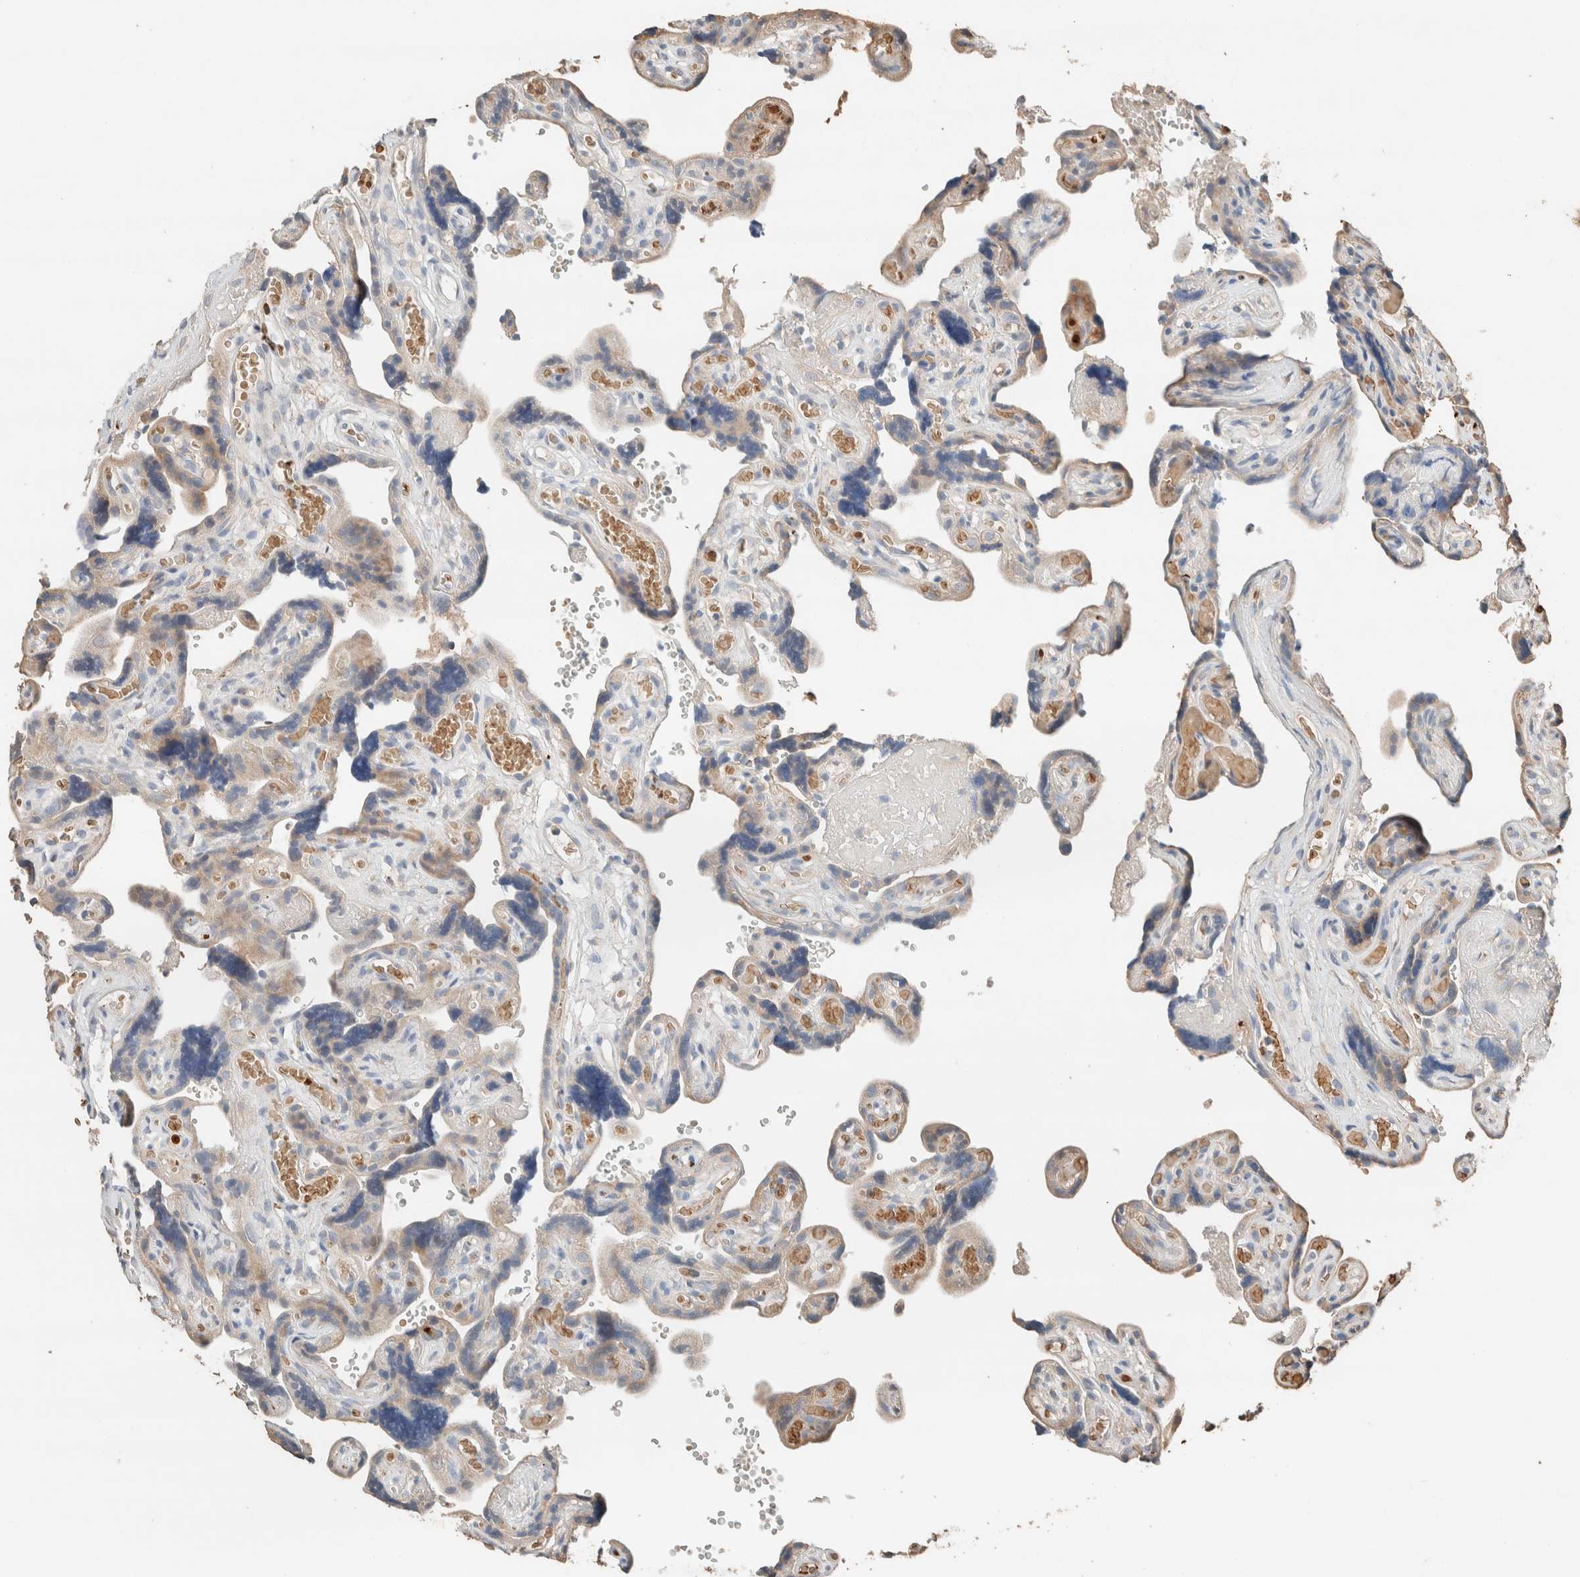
{"staining": {"intensity": "weak", "quantity": ">75%", "location": "cytoplasmic/membranous"}, "tissue": "placenta", "cell_type": "Trophoblastic cells", "image_type": "normal", "snomed": [{"axis": "morphology", "description": "Normal tissue, NOS"}, {"axis": "topography", "description": "Placenta"}], "caption": "DAB (3,3'-diaminobenzidine) immunohistochemical staining of benign human placenta shows weak cytoplasmic/membranous protein expression in approximately >75% of trophoblastic cells. The staining was performed using DAB (3,3'-diaminobenzidine) to visualize the protein expression in brown, while the nuclei were stained in blue with hematoxylin (Magnification: 20x).", "gene": "TUBD1", "patient": {"sex": "female", "age": 30}}